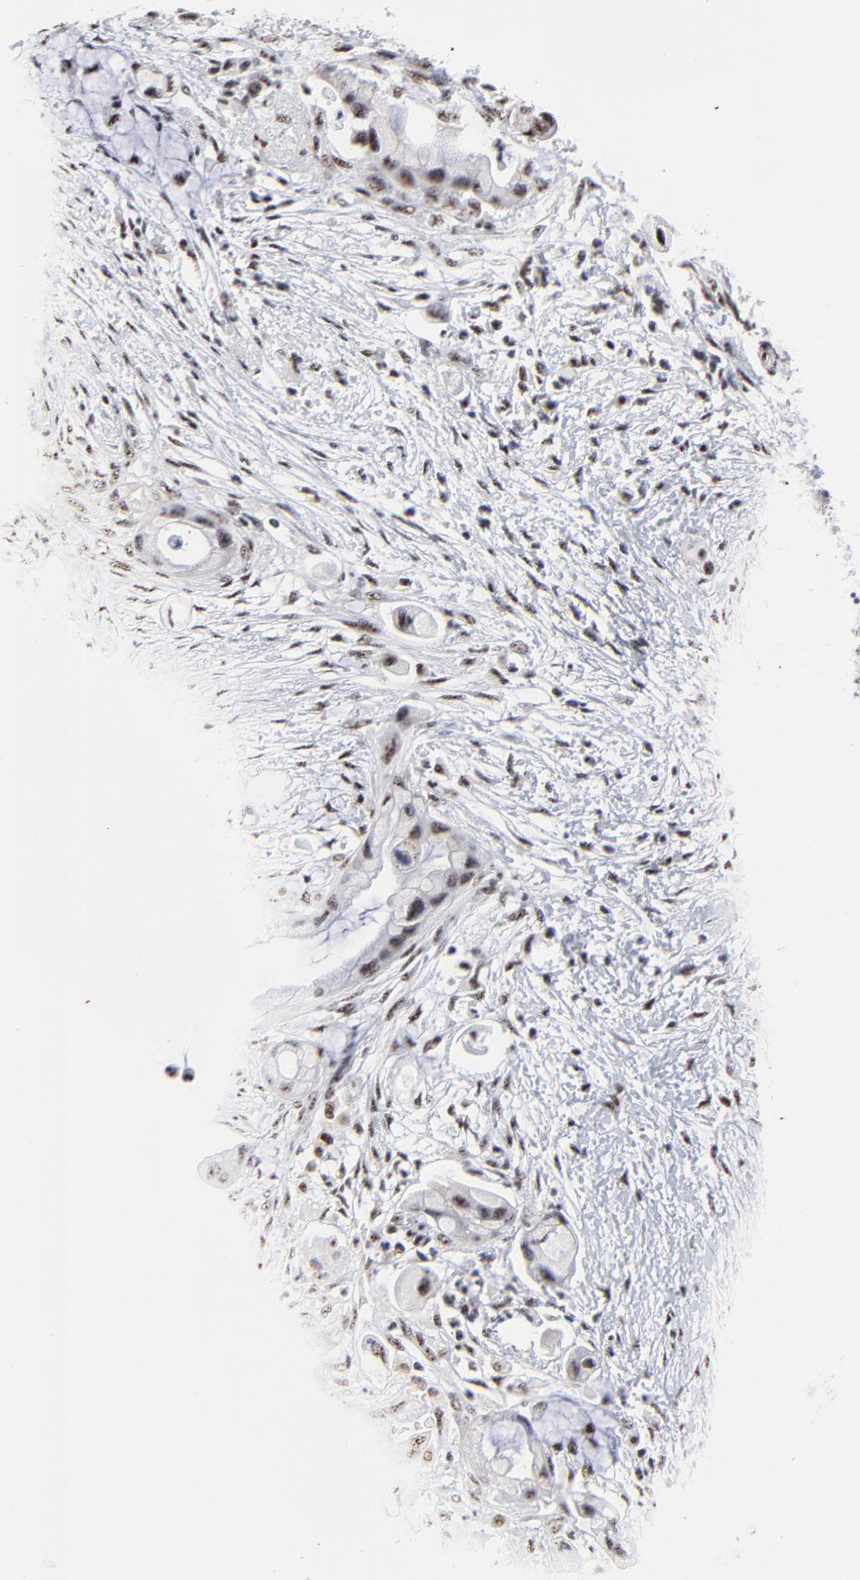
{"staining": {"intensity": "weak", "quantity": "25%-75%", "location": "nuclear"}, "tissue": "pancreatic cancer", "cell_type": "Tumor cells", "image_type": "cancer", "snomed": [{"axis": "morphology", "description": "Adenocarcinoma, NOS"}, {"axis": "topography", "description": "Pancreas"}], "caption": "IHC image of neoplastic tissue: human adenocarcinoma (pancreatic) stained using immunohistochemistry (IHC) shows low levels of weak protein expression localized specifically in the nuclear of tumor cells, appearing as a nuclear brown color.", "gene": "MBD4", "patient": {"sex": "female", "age": 59}}